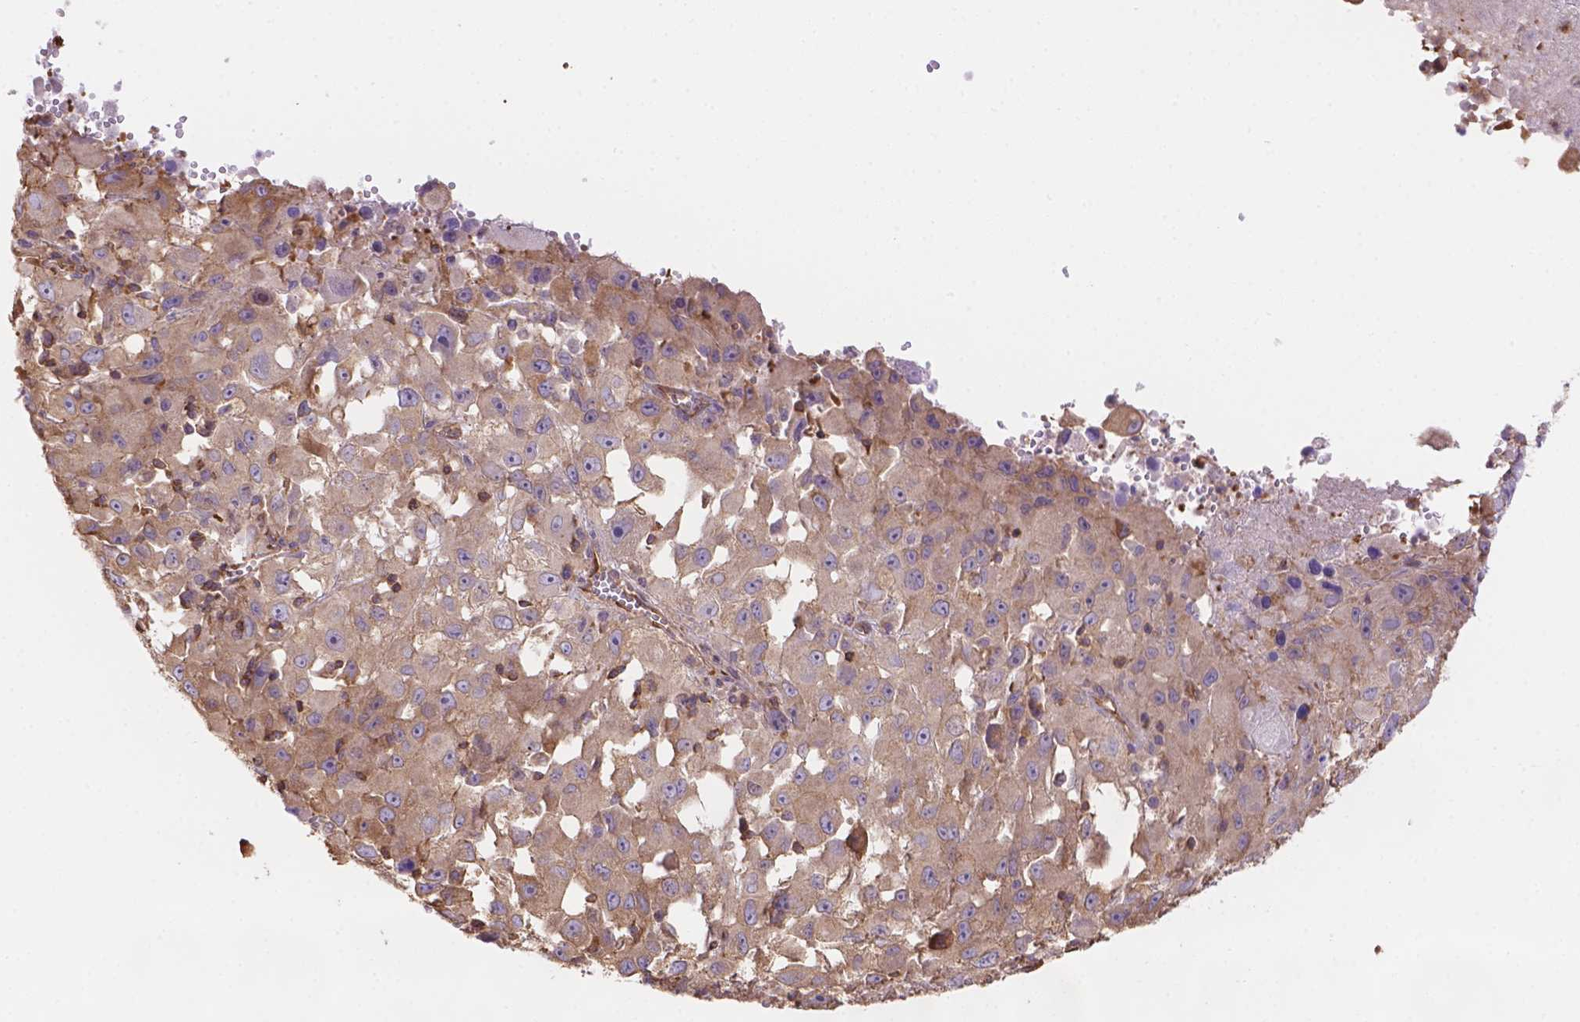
{"staining": {"intensity": "weak", "quantity": ">75%", "location": "cytoplasmic/membranous"}, "tissue": "melanoma", "cell_type": "Tumor cells", "image_type": "cancer", "snomed": [{"axis": "morphology", "description": "Malignant melanoma, Metastatic site"}, {"axis": "topography", "description": "Soft tissue"}], "caption": "IHC (DAB (3,3'-diaminobenzidine)) staining of malignant melanoma (metastatic site) exhibits weak cytoplasmic/membranous protein expression in about >75% of tumor cells.", "gene": "DMWD", "patient": {"sex": "male", "age": 50}}